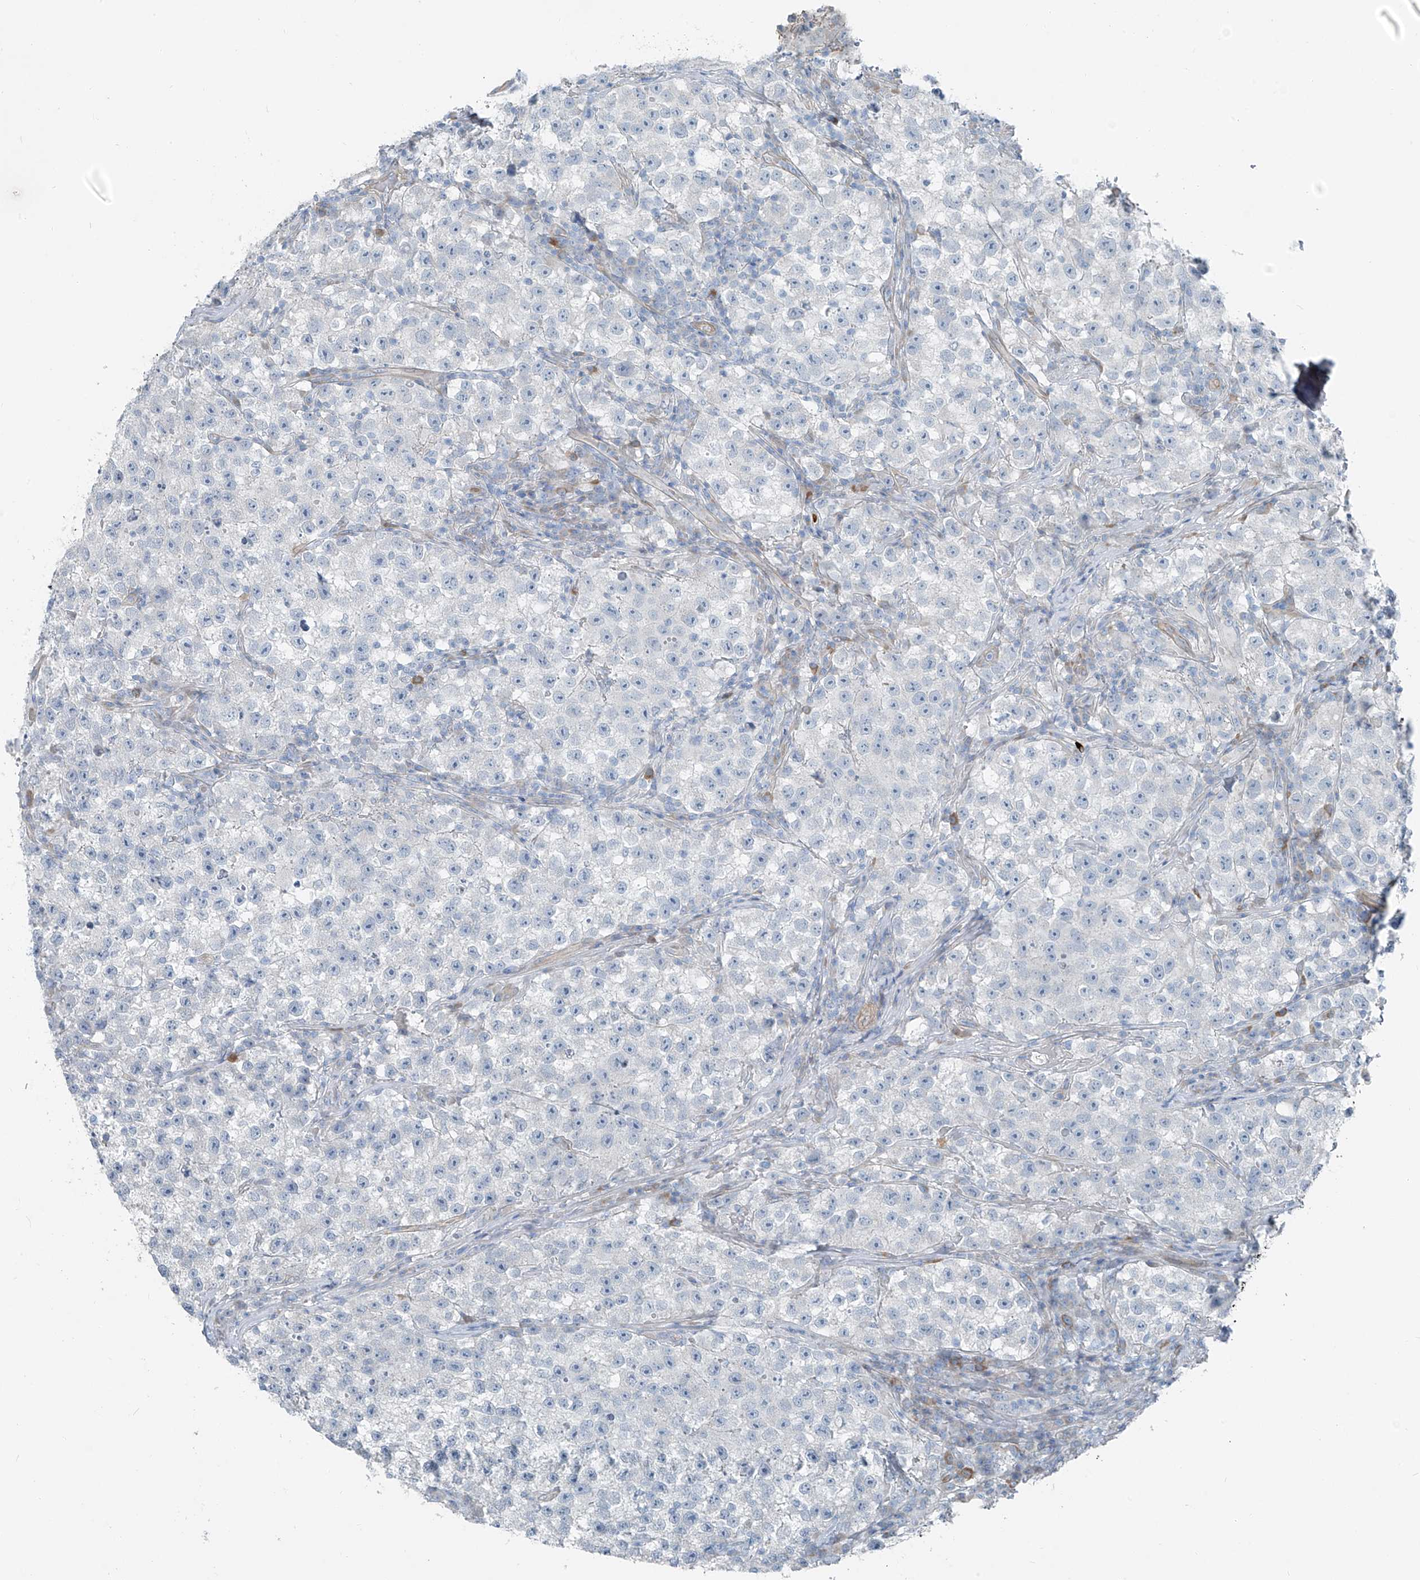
{"staining": {"intensity": "negative", "quantity": "none", "location": "none"}, "tissue": "testis cancer", "cell_type": "Tumor cells", "image_type": "cancer", "snomed": [{"axis": "morphology", "description": "Seminoma, NOS"}, {"axis": "topography", "description": "Testis"}], "caption": "Immunohistochemical staining of human seminoma (testis) demonstrates no significant staining in tumor cells.", "gene": "TNS2", "patient": {"sex": "male", "age": 22}}